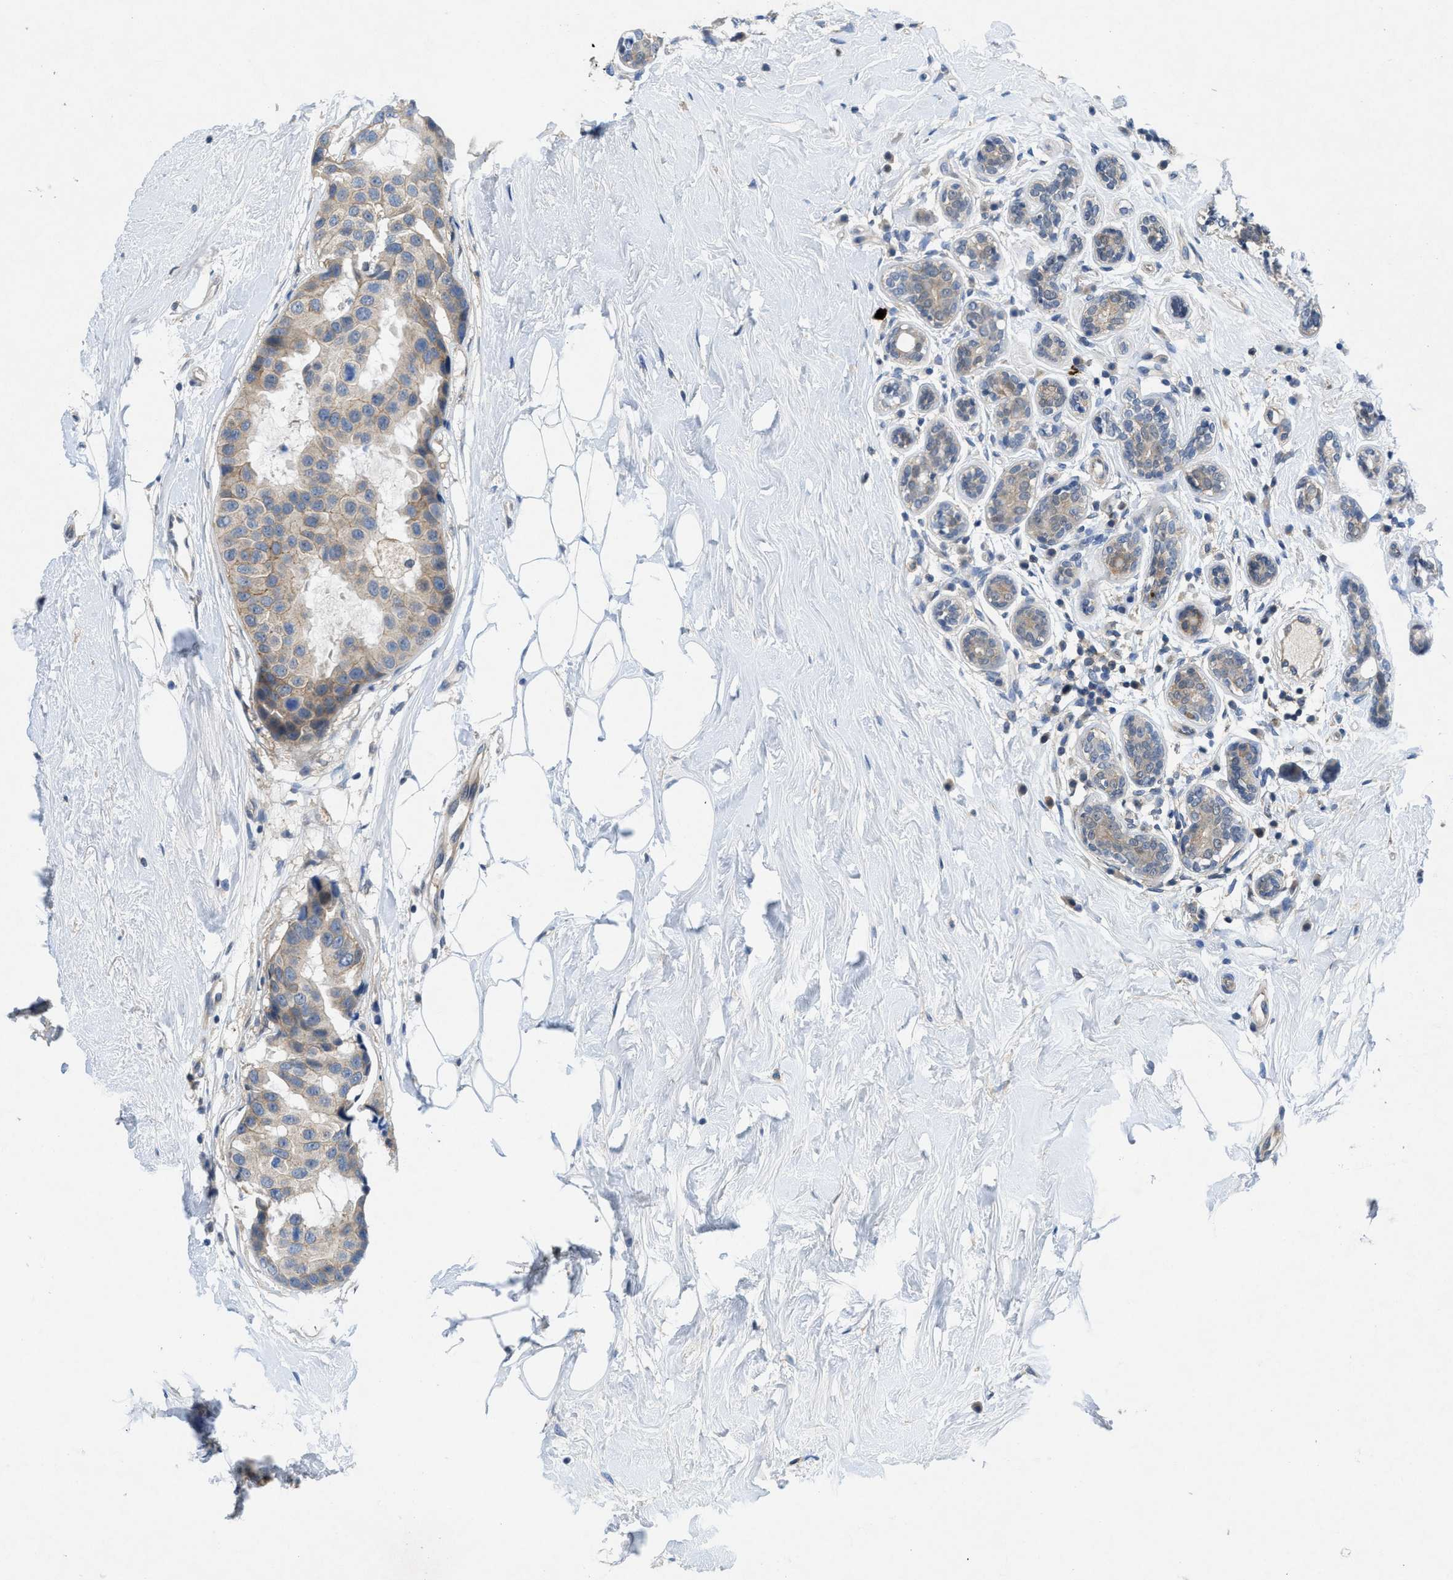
{"staining": {"intensity": "weak", "quantity": ">75%", "location": "cytoplasmic/membranous"}, "tissue": "breast cancer", "cell_type": "Tumor cells", "image_type": "cancer", "snomed": [{"axis": "morphology", "description": "Normal tissue, NOS"}, {"axis": "morphology", "description": "Duct carcinoma"}, {"axis": "topography", "description": "Breast"}], "caption": "Immunohistochemistry staining of breast cancer, which demonstrates low levels of weak cytoplasmic/membranous staining in about >75% of tumor cells indicating weak cytoplasmic/membranous protein expression. The staining was performed using DAB (brown) for protein detection and nuclei were counterstained in hematoxylin (blue).", "gene": "PANX1", "patient": {"sex": "female", "age": 39}}